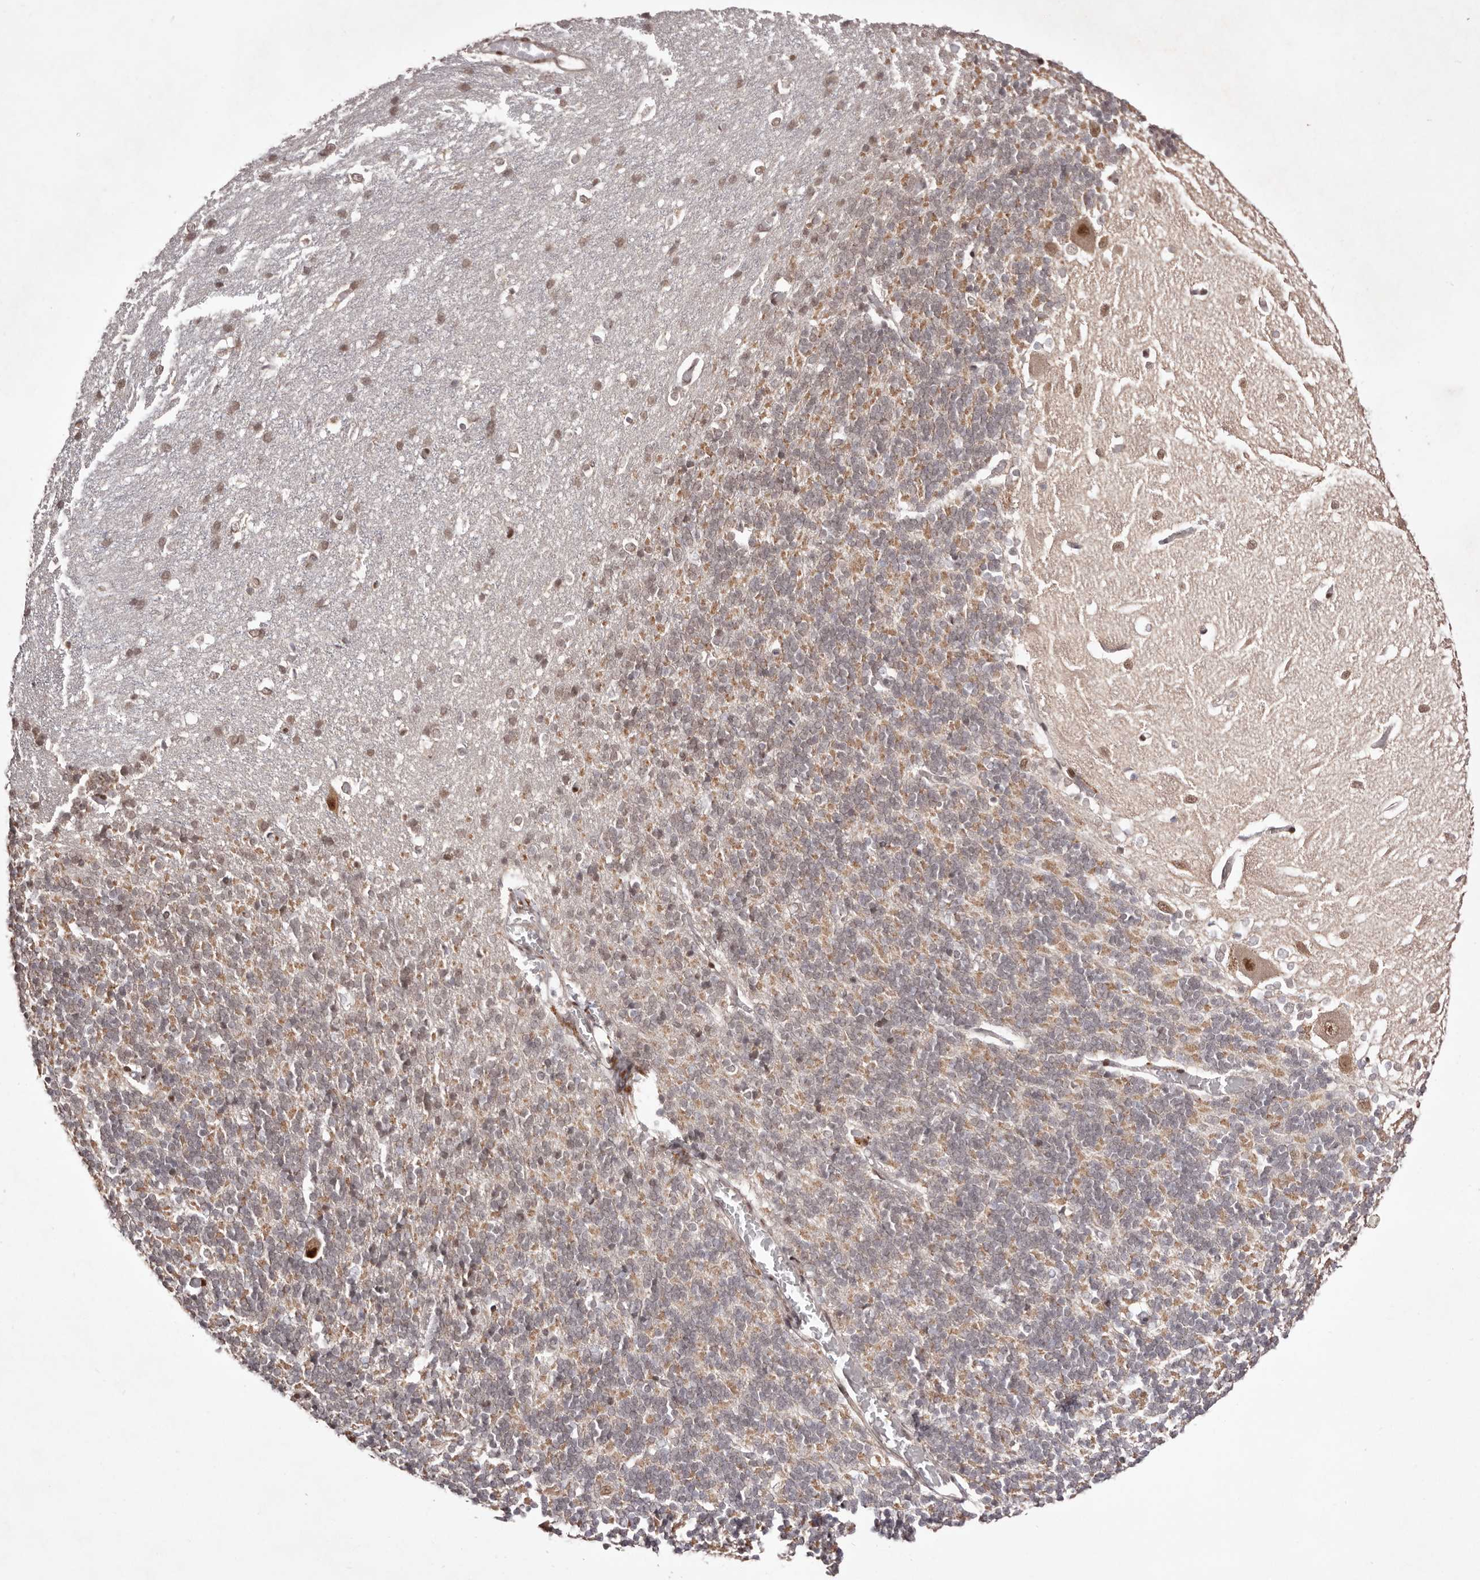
{"staining": {"intensity": "weak", "quantity": "25%-75%", "location": "cytoplasmic/membranous,nuclear"}, "tissue": "cerebellum", "cell_type": "Cells in granular layer", "image_type": "normal", "snomed": [{"axis": "morphology", "description": "Normal tissue, NOS"}, {"axis": "topography", "description": "Cerebellum"}], "caption": "Immunohistochemical staining of normal cerebellum shows 25%-75% levels of weak cytoplasmic/membranous,nuclear protein positivity in about 25%-75% of cells in granular layer.", "gene": "EGR3", "patient": {"sex": "male", "age": 37}}